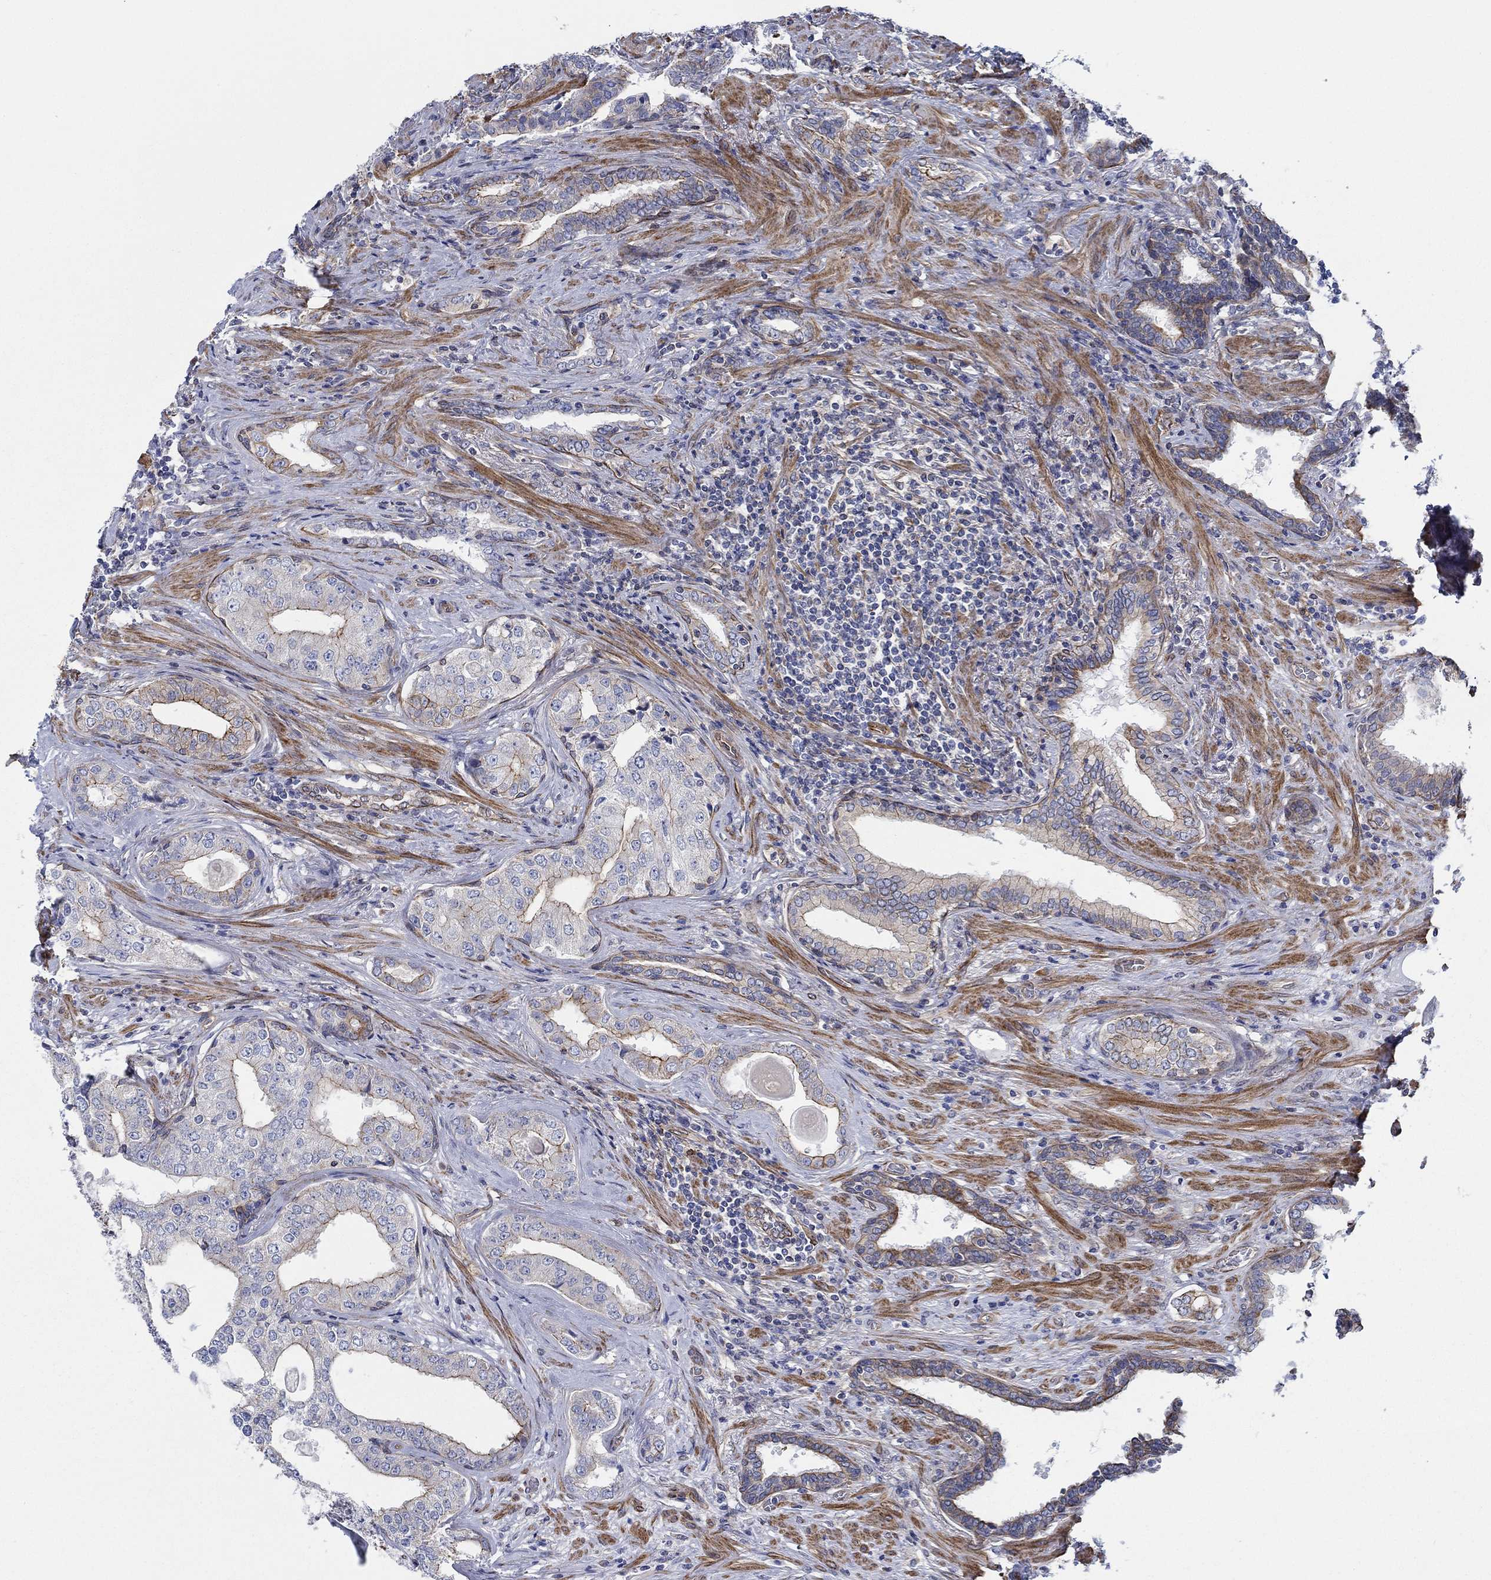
{"staining": {"intensity": "moderate", "quantity": "<25%", "location": "cytoplasmic/membranous"}, "tissue": "prostate cancer", "cell_type": "Tumor cells", "image_type": "cancer", "snomed": [{"axis": "morphology", "description": "Adenocarcinoma, Low grade"}, {"axis": "topography", "description": "Prostate and seminal vesicle, NOS"}], "caption": "An IHC image of neoplastic tissue is shown. Protein staining in brown shows moderate cytoplasmic/membranous positivity in adenocarcinoma (low-grade) (prostate) within tumor cells.", "gene": "FMN1", "patient": {"sex": "male", "age": 61}}